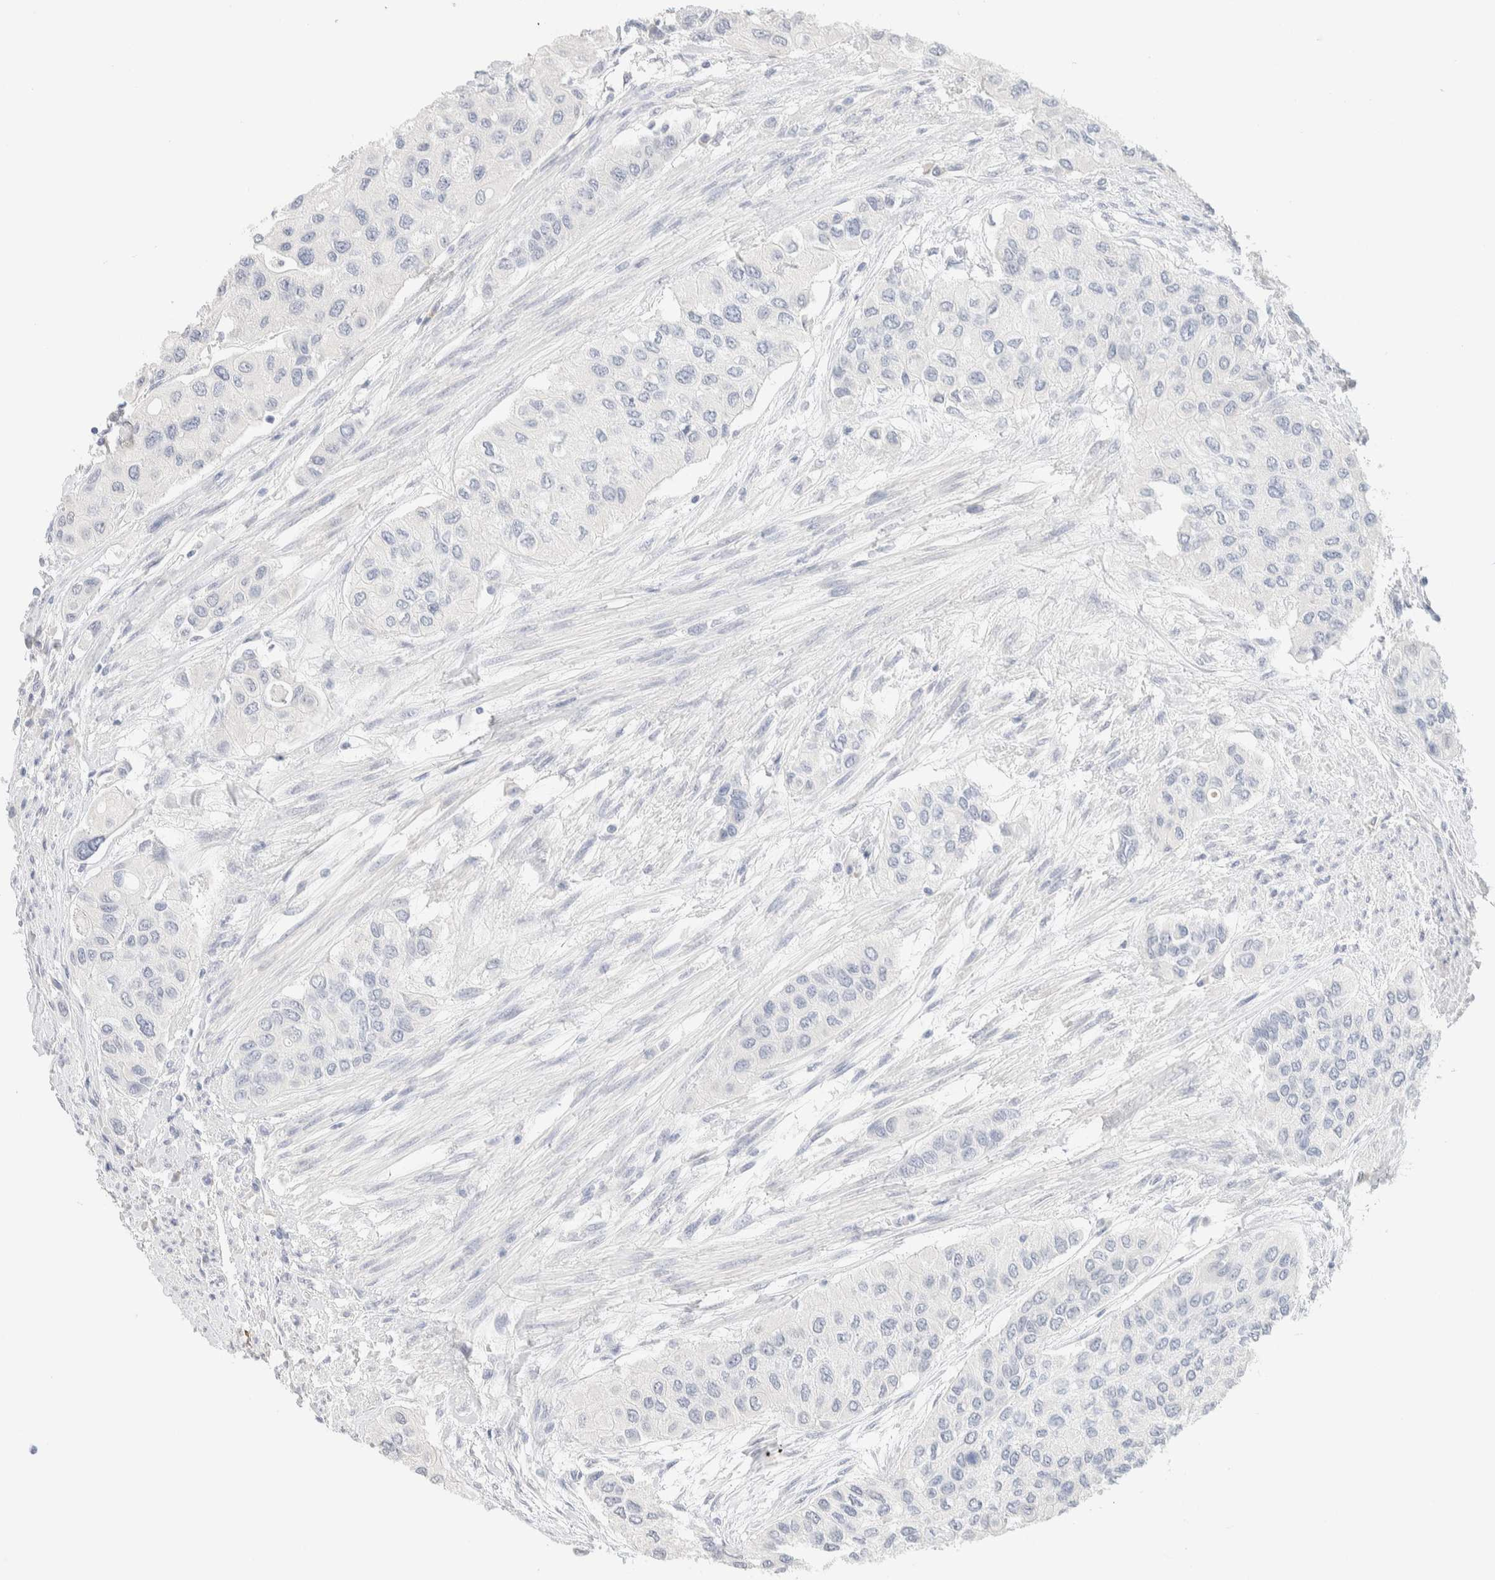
{"staining": {"intensity": "negative", "quantity": "none", "location": "none"}, "tissue": "urothelial cancer", "cell_type": "Tumor cells", "image_type": "cancer", "snomed": [{"axis": "morphology", "description": "Urothelial carcinoma, High grade"}, {"axis": "topography", "description": "Urinary bladder"}], "caption": "Immunohistochemical staining of urothelial carcinoma (high-grade) demonstrates no significant positivity in tumor cells.", "gene": "RIDA", "patient": {"sex": "female", "age": 56}}